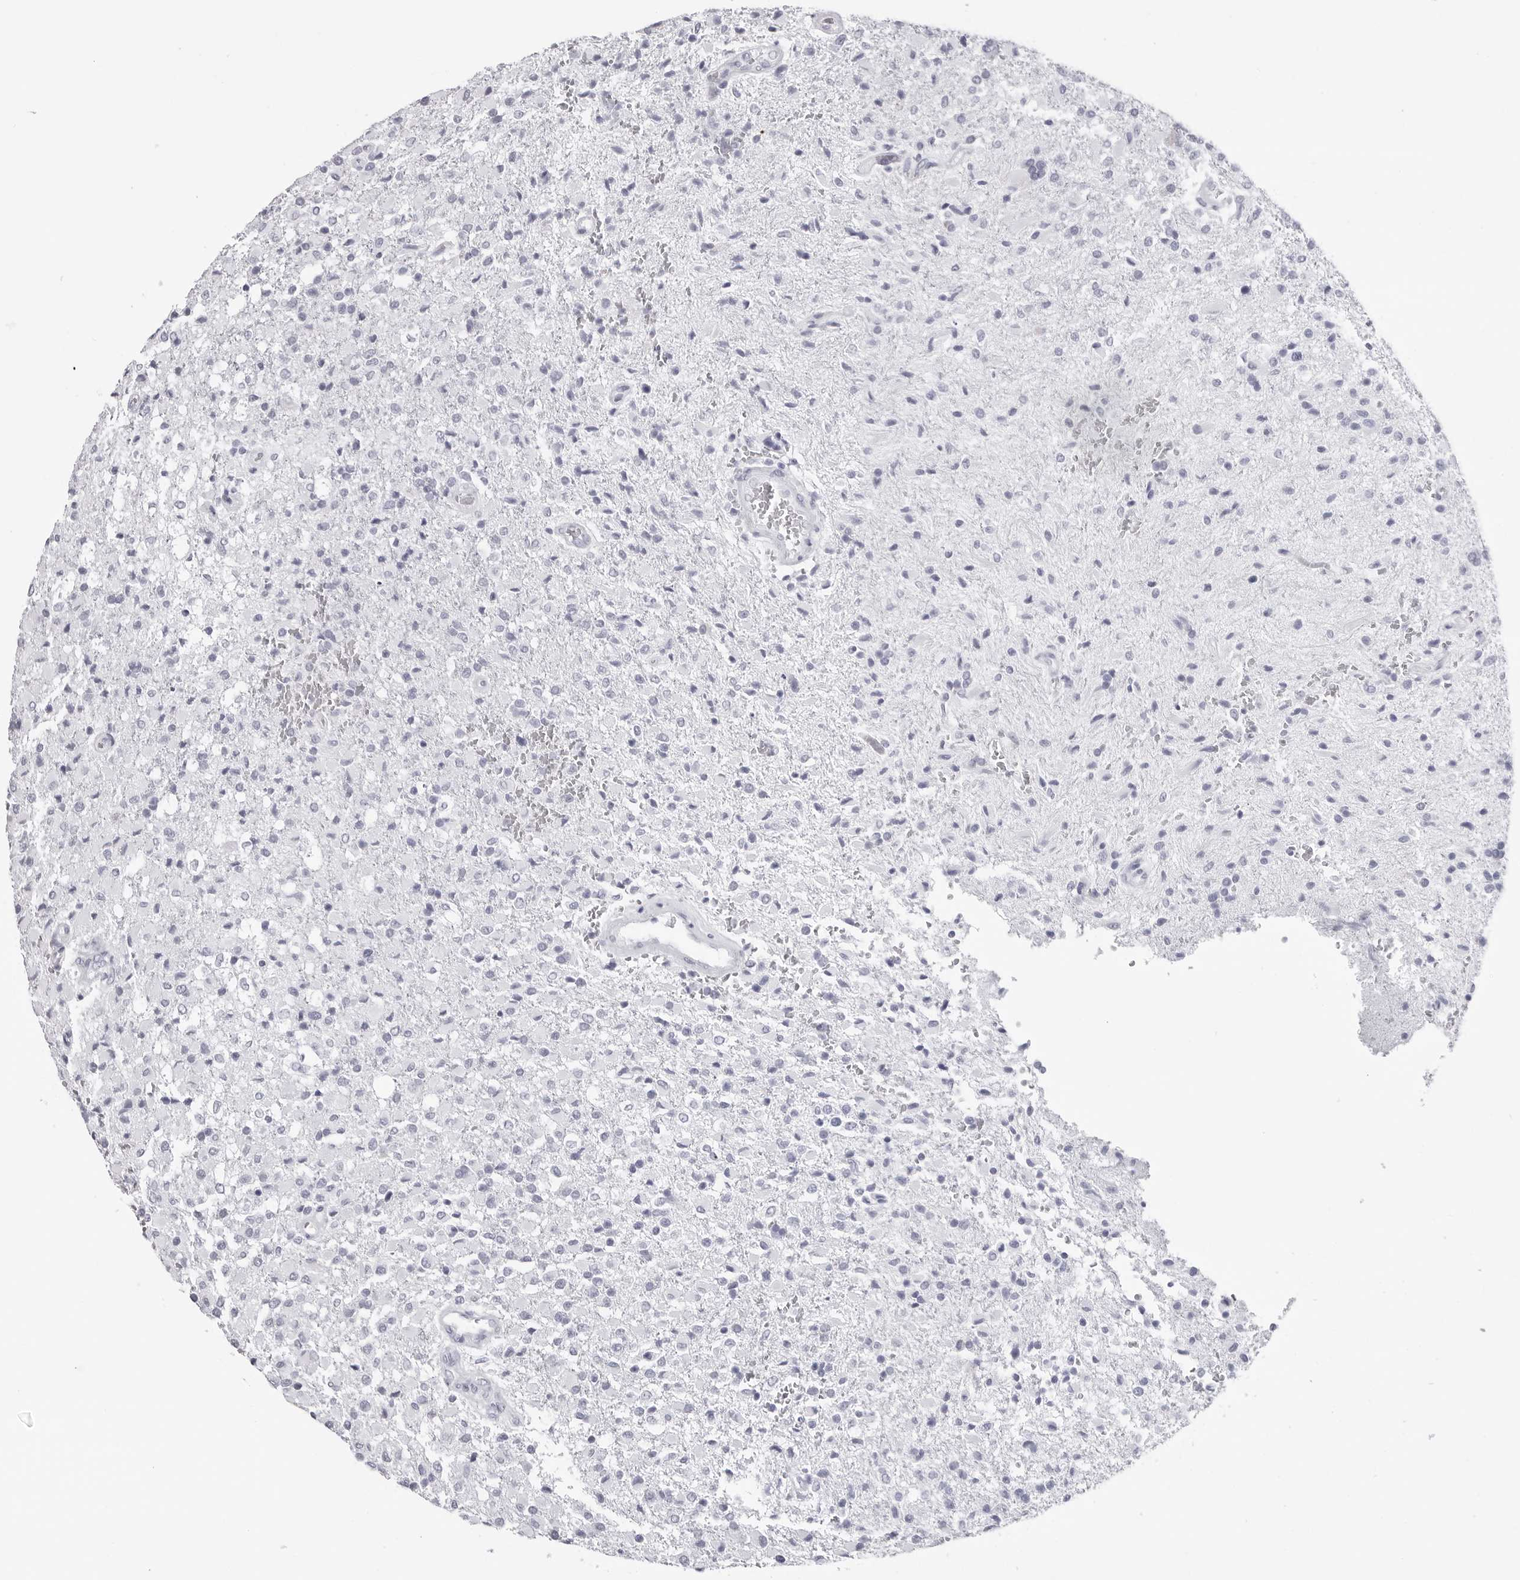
{"staining": {"intensity": "negative", "quantity": "none", "location": "none"}, "tissue": "glioma", "cell_type": "Tumor cells", "image_type": "cancer", "snomed": [{"axis": "morphology", "description": "Glioma, malignant, High grade"}, {"axis": "topography", "description": "Brain"}], "caption": "Glioma stained for a protein using immunohistochemistry (IHC) demonstrates no expression tumor cells.", "gene": "CST2", "patient": {"sex": "male", "age": 71}}